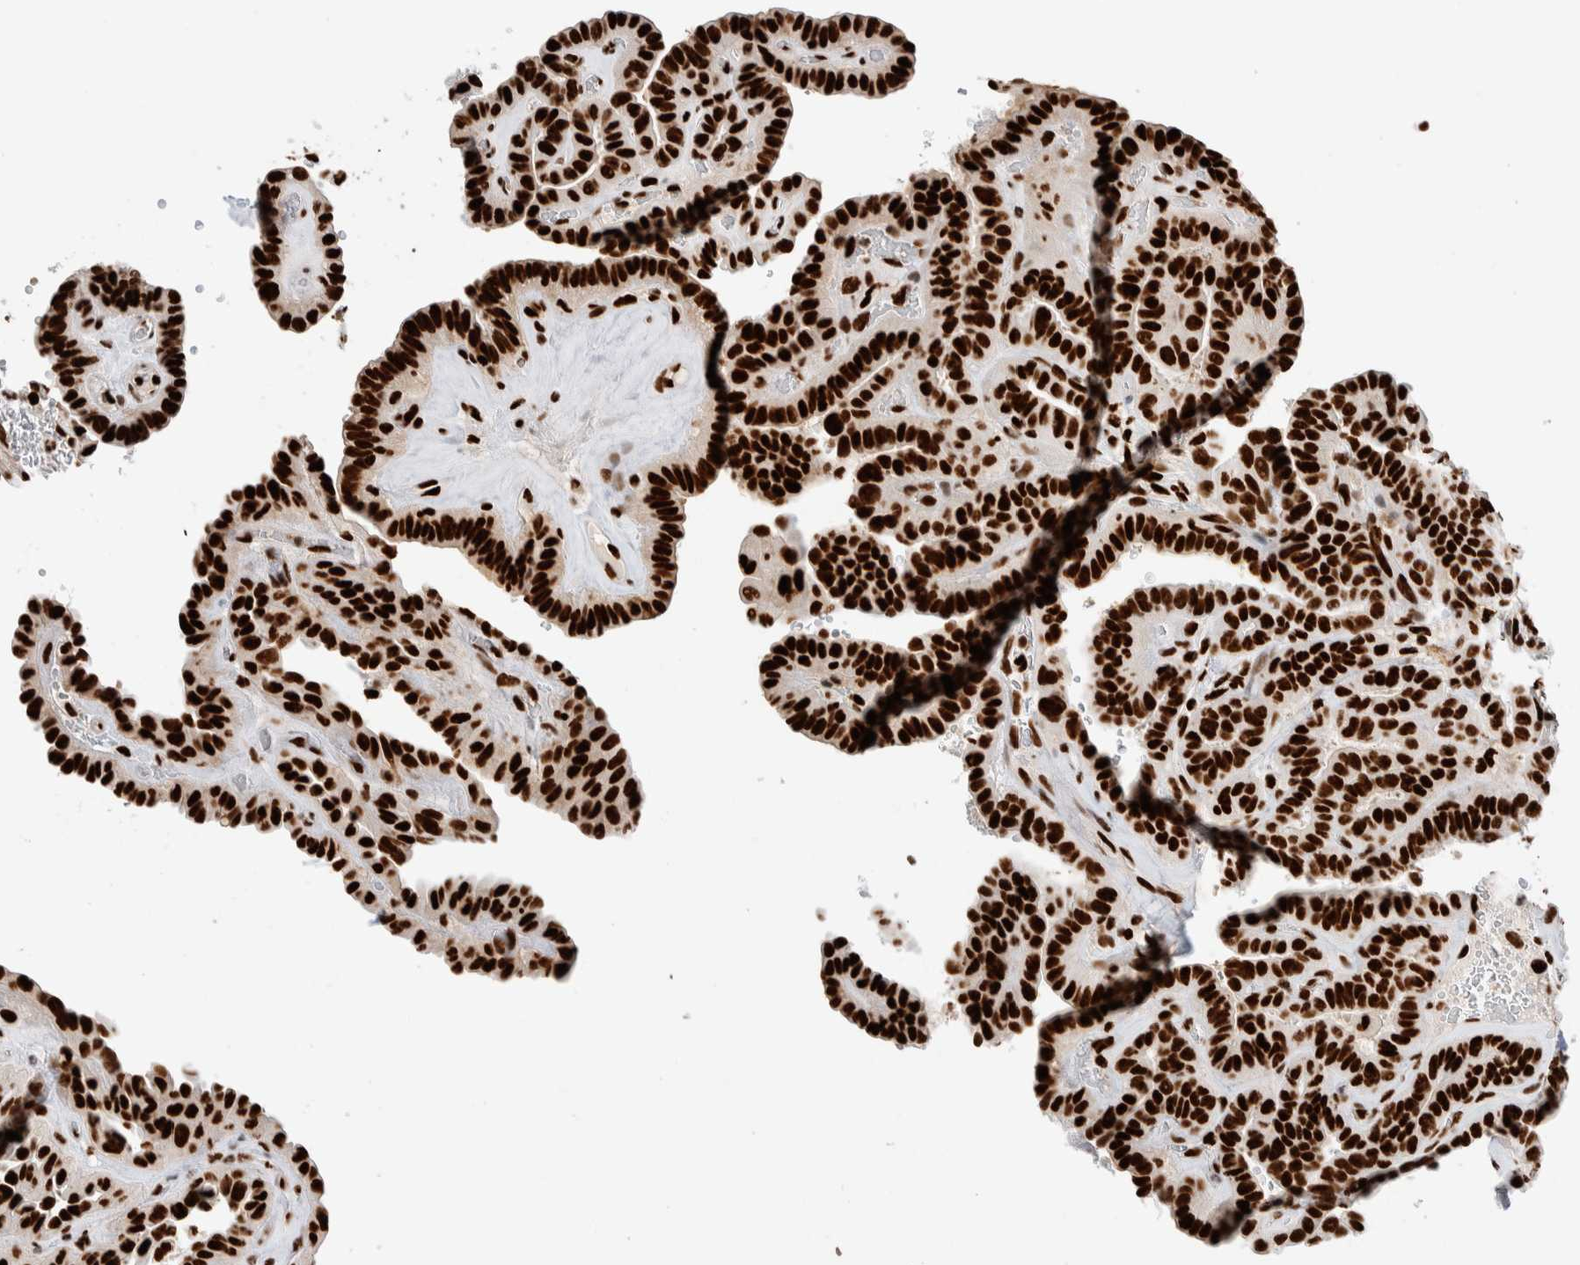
{"staining": {"intensity": "strong", "quantity": ">75%", "location": "nuclear"}, "tissue": "thyroid cancer", "cell_type": "Tumor cells", "image_type": "cancer", "snomed": [{"axis": "morphology", "description": "Papillary adenocarcinoma, NOS"}, {"axis": "topography", "description": "Thyroid gland"}], "caption": "Immunohistochemistry (DAB (3,3'-diaminobenzidine)) staining of papillary adenocarcinoma (thyroid) shows strong nuclear protein expression in approximately >75% of tumor cells.", "gene": "RNASEK-C17orf49", "patient": {"sex": "male", "age": 77}}